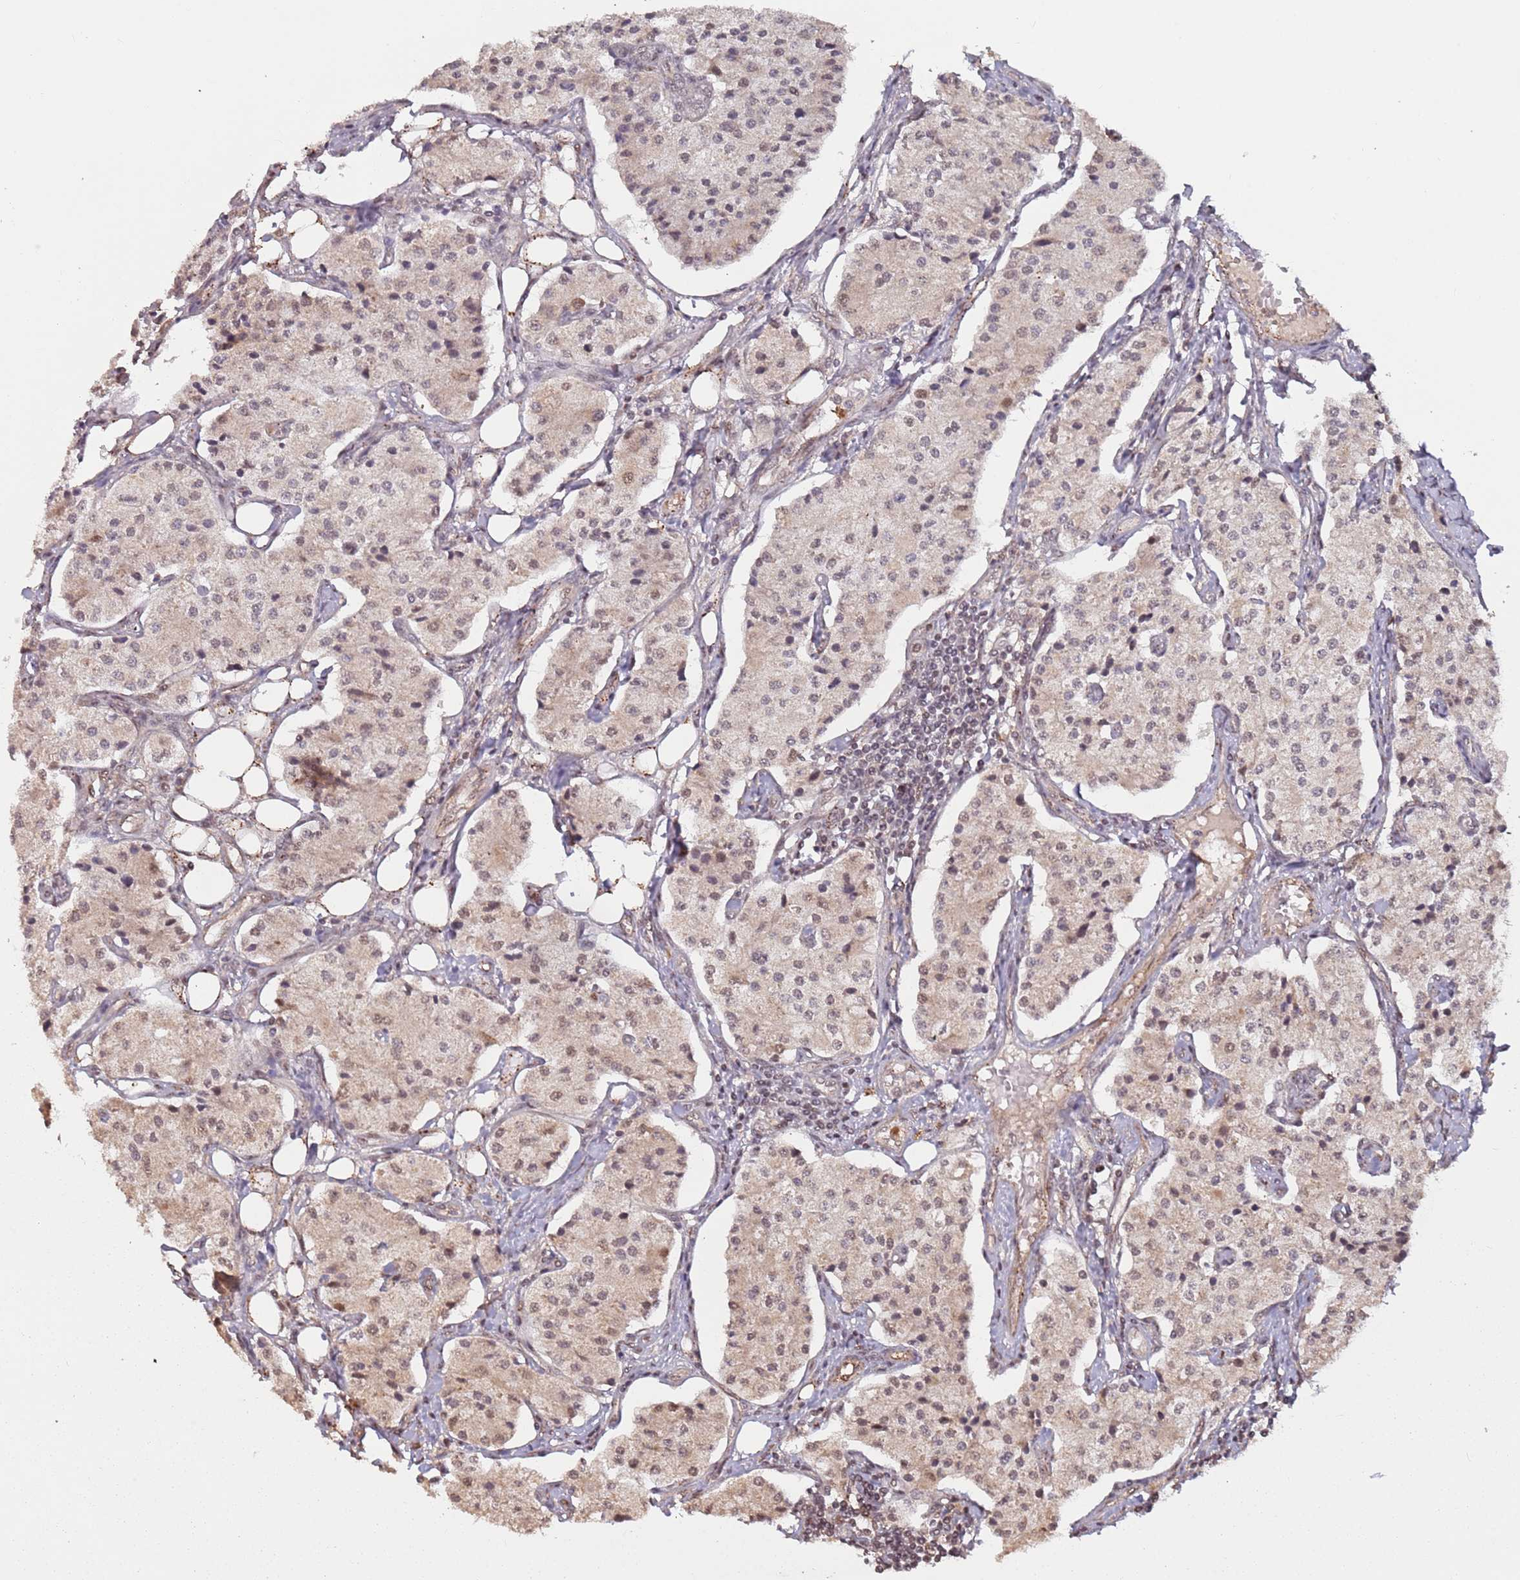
{"staining": {"intensity": "weak", "quantity": "<25%", "location": "nuclear"}, "tissue": "carcinoid", "cell_type": "Tumor cells", "image_type": "cancer", "snomed": [{"axis": "morphology", "description": "Carcinoid, malignant, NOS"}, {"axis": "topography", "description": "Colon"}], "caption": "This is an immunohistochemistry micrograph of human carcinoid. There is no positivity in tumor cells.", "gene": "POLR3H", "patient": {"sex": "female", "age": 52}}